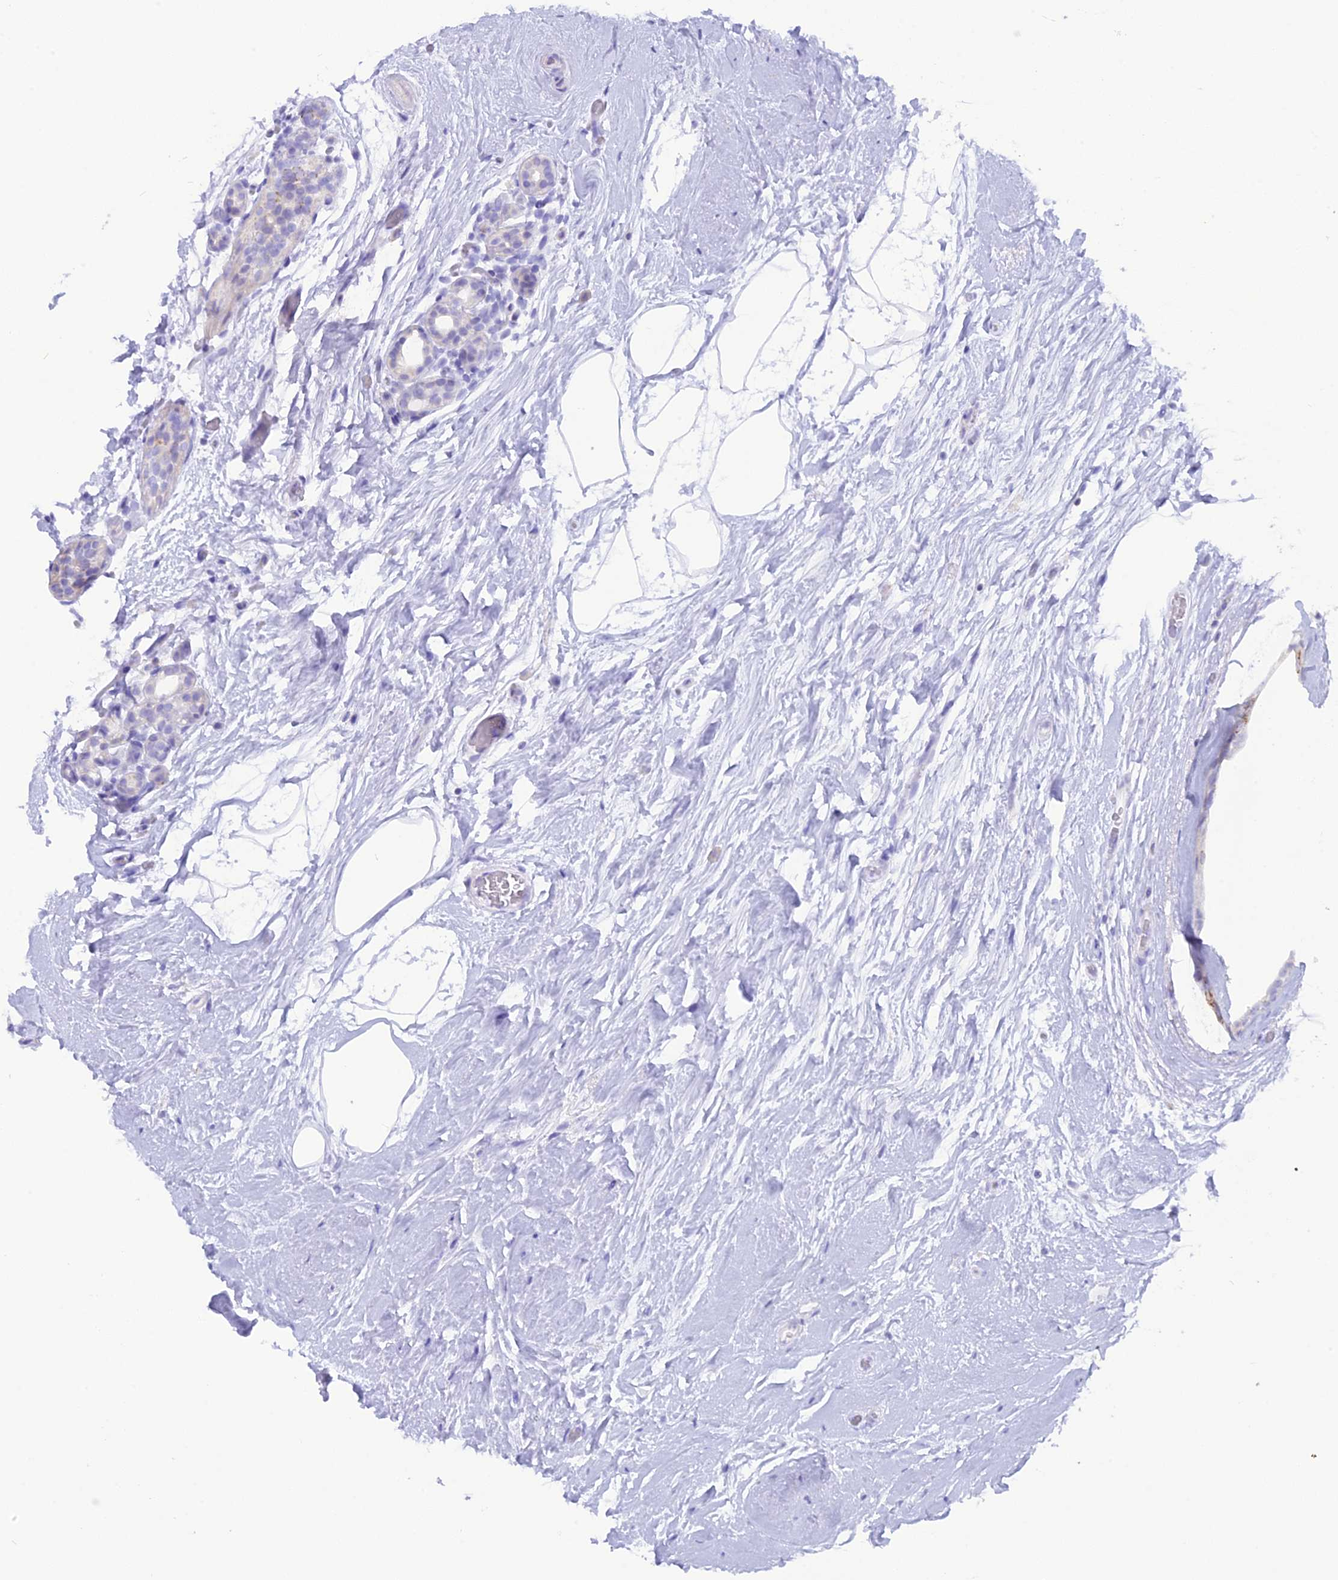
{"staining": {"intensity": "negative", "quantity": "none", "location": "none"}, "tissue": "breast cancer", "cell_type": "Tumor cells", "image_type": "cancer", "snomed": [{"axis": "morphology", "description": "Lobular carcinoma"}, {"axis": "topography", "description": "Breast"}], "caption": "This is an immunohistochemistry (IHC) micrograph of lobular carcinoma (breast). There is no expression in tumor cells.", "gene": "GLYATL1", "patient": {"sex": "female", "age": 58}}